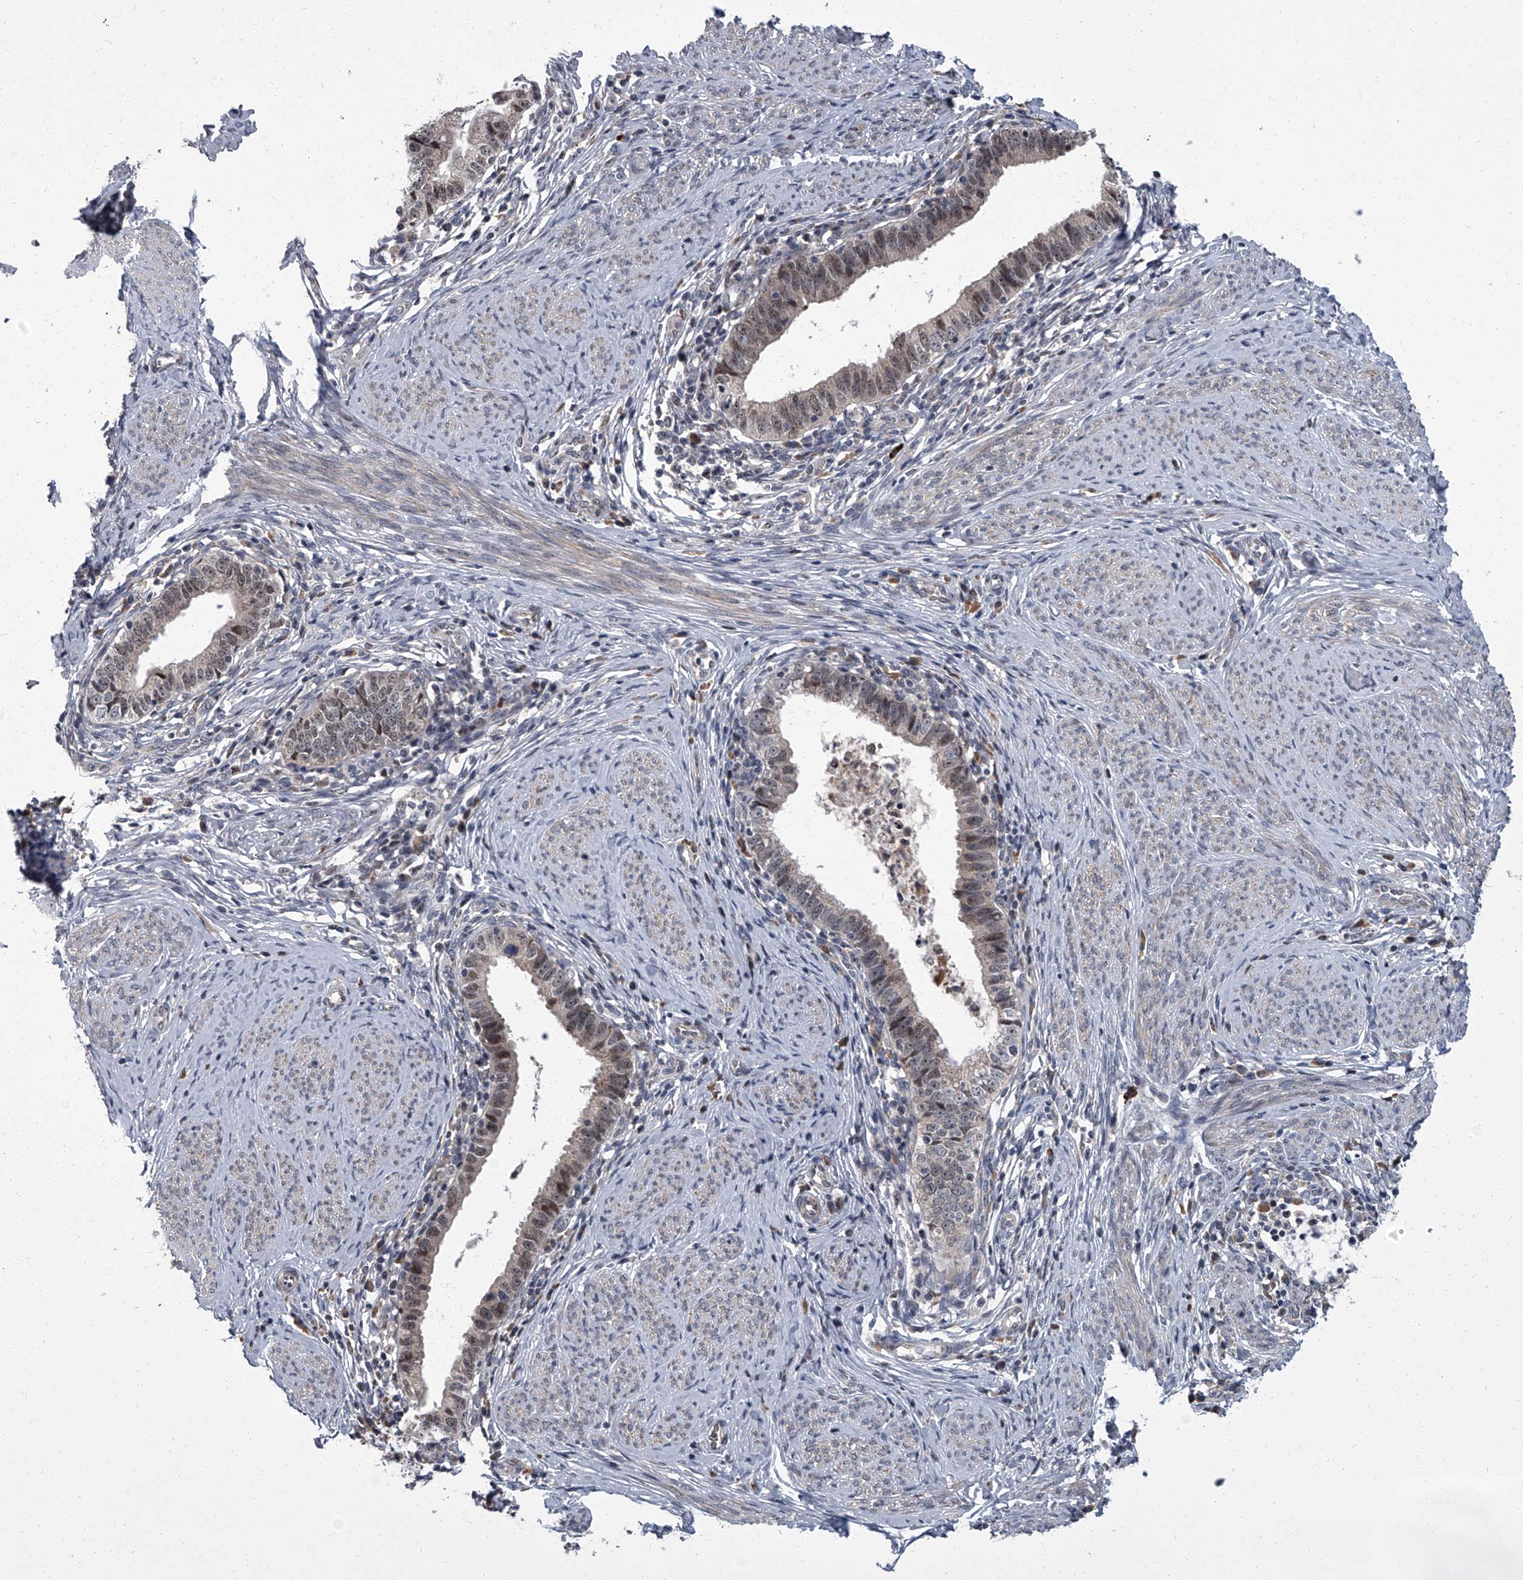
{"staining": {"intensity": "moderate", "quantity": "25%-75%", "location": "cytoplasmic/membranous,nuclear"}, "tissue": "cervical cancer", "cell_type": "Tumor cells", "image_type": "cancer", "snomed": [{"axis": "morphology", "description": "Adenocarcinoma, NOS"}, {"axis": "topography", "description": "Cervix"}], "caption": "Tumor cells demonstrate medium levels of moderate cytoplasmic/membranous and nuclear staining in about 25%-75% of cells in human cervical adenocarcinoma. (DAB (3,3'-diaminobenzidine) IHC, brown staining for protein, blue staining for nuclei).", "gene": "ZNF274", "patient": {"sex": "female", "age": 36}}